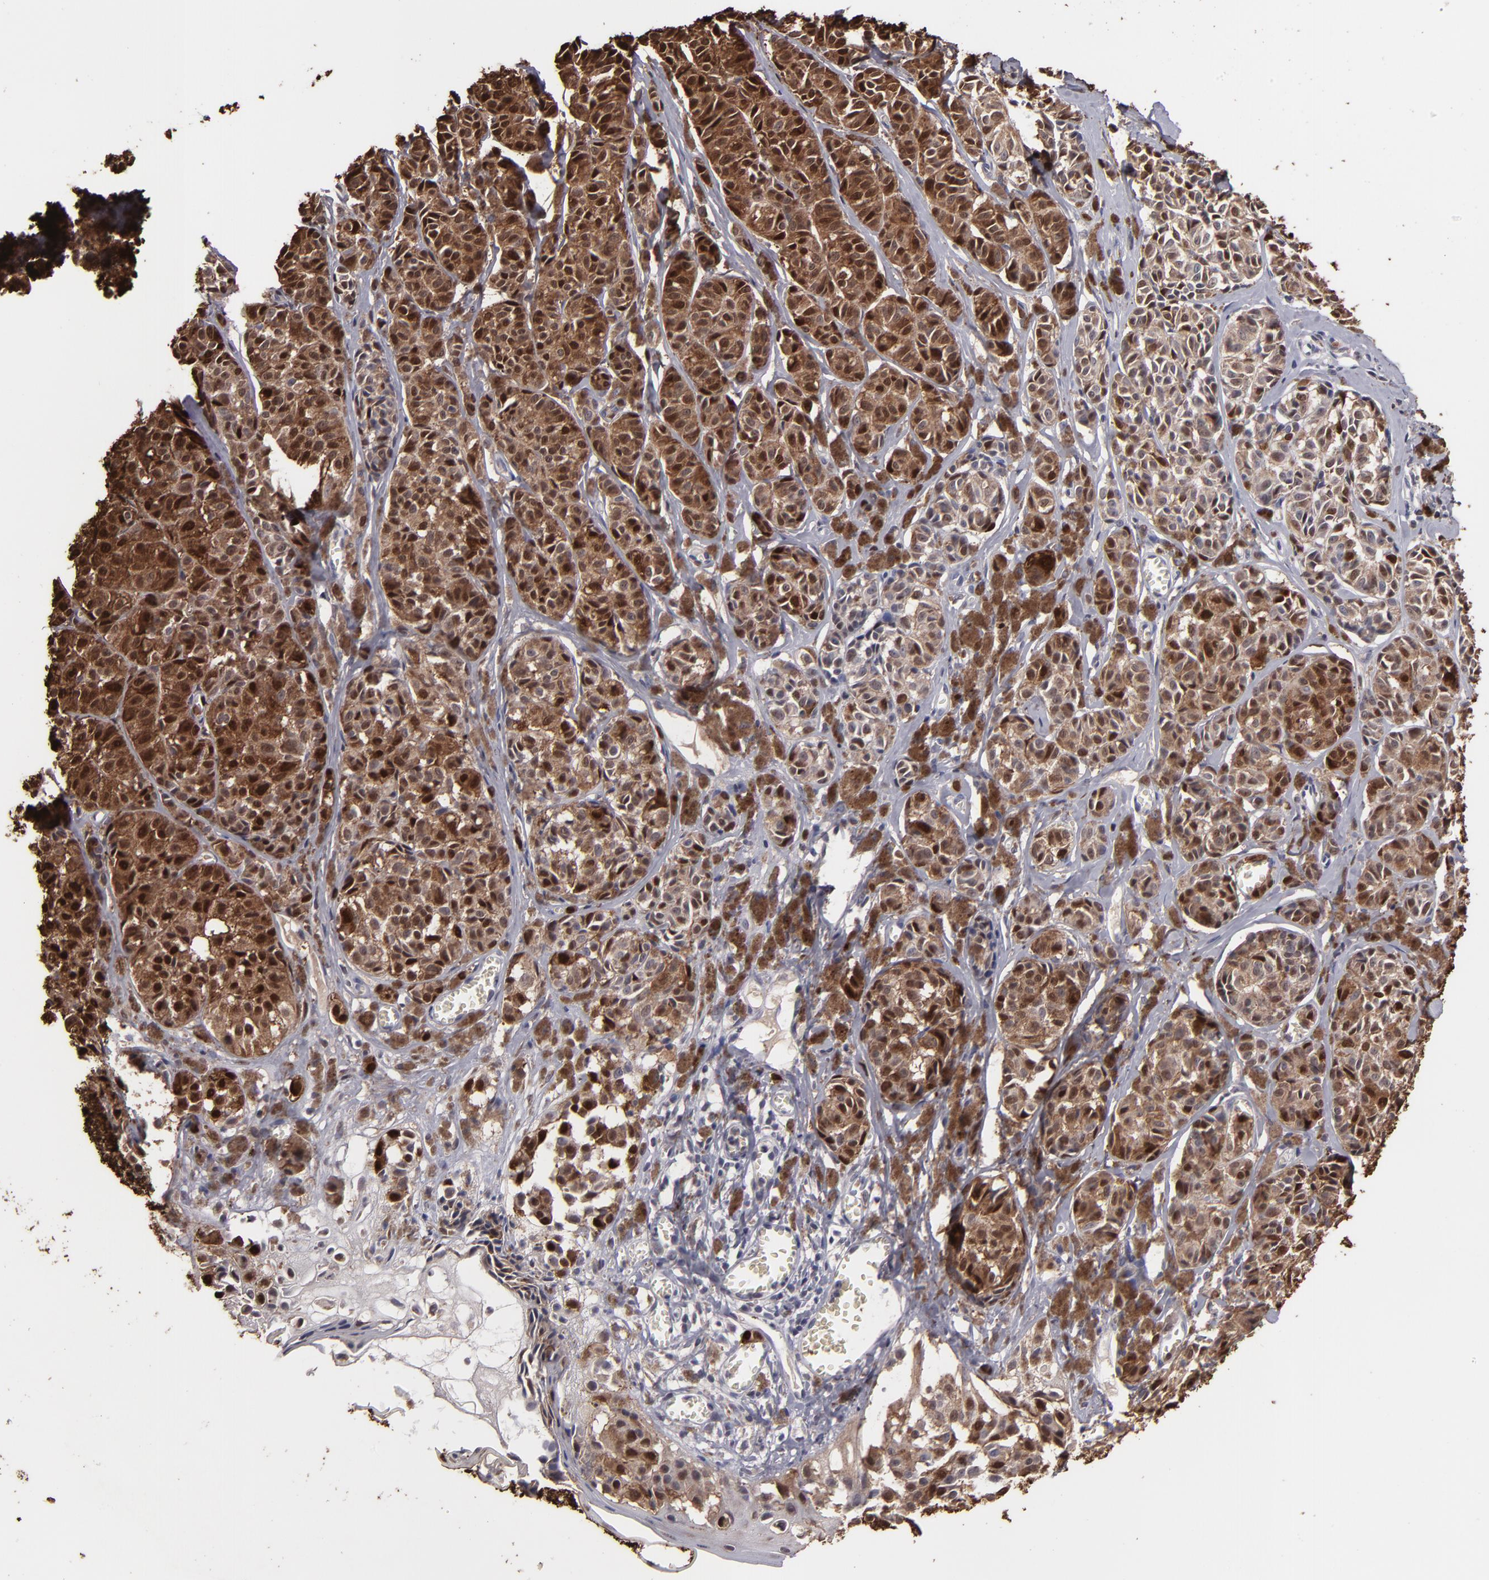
{"staining": {"intensity": "strong", "quantity": ">75%", "location": "cytoplasmic/membranous,nuclear"}, "tissue": "melanoma", "cell_type": "Tumor cells", "image_type": "cancer", "snomed": [{"axis": "morphology", "description": "Malignant melanoma, NOS"}, {"axis": "topography", "description": "Skin"}], "caption": "Immunohistochemical staining of human melanoma shows high levels of strong cytoplasmic/membranous and nuclear protein expression in approximately >75% of tumor cells.", "gene": "S100A1", "patient": {"sex": "male", "age": 76}}